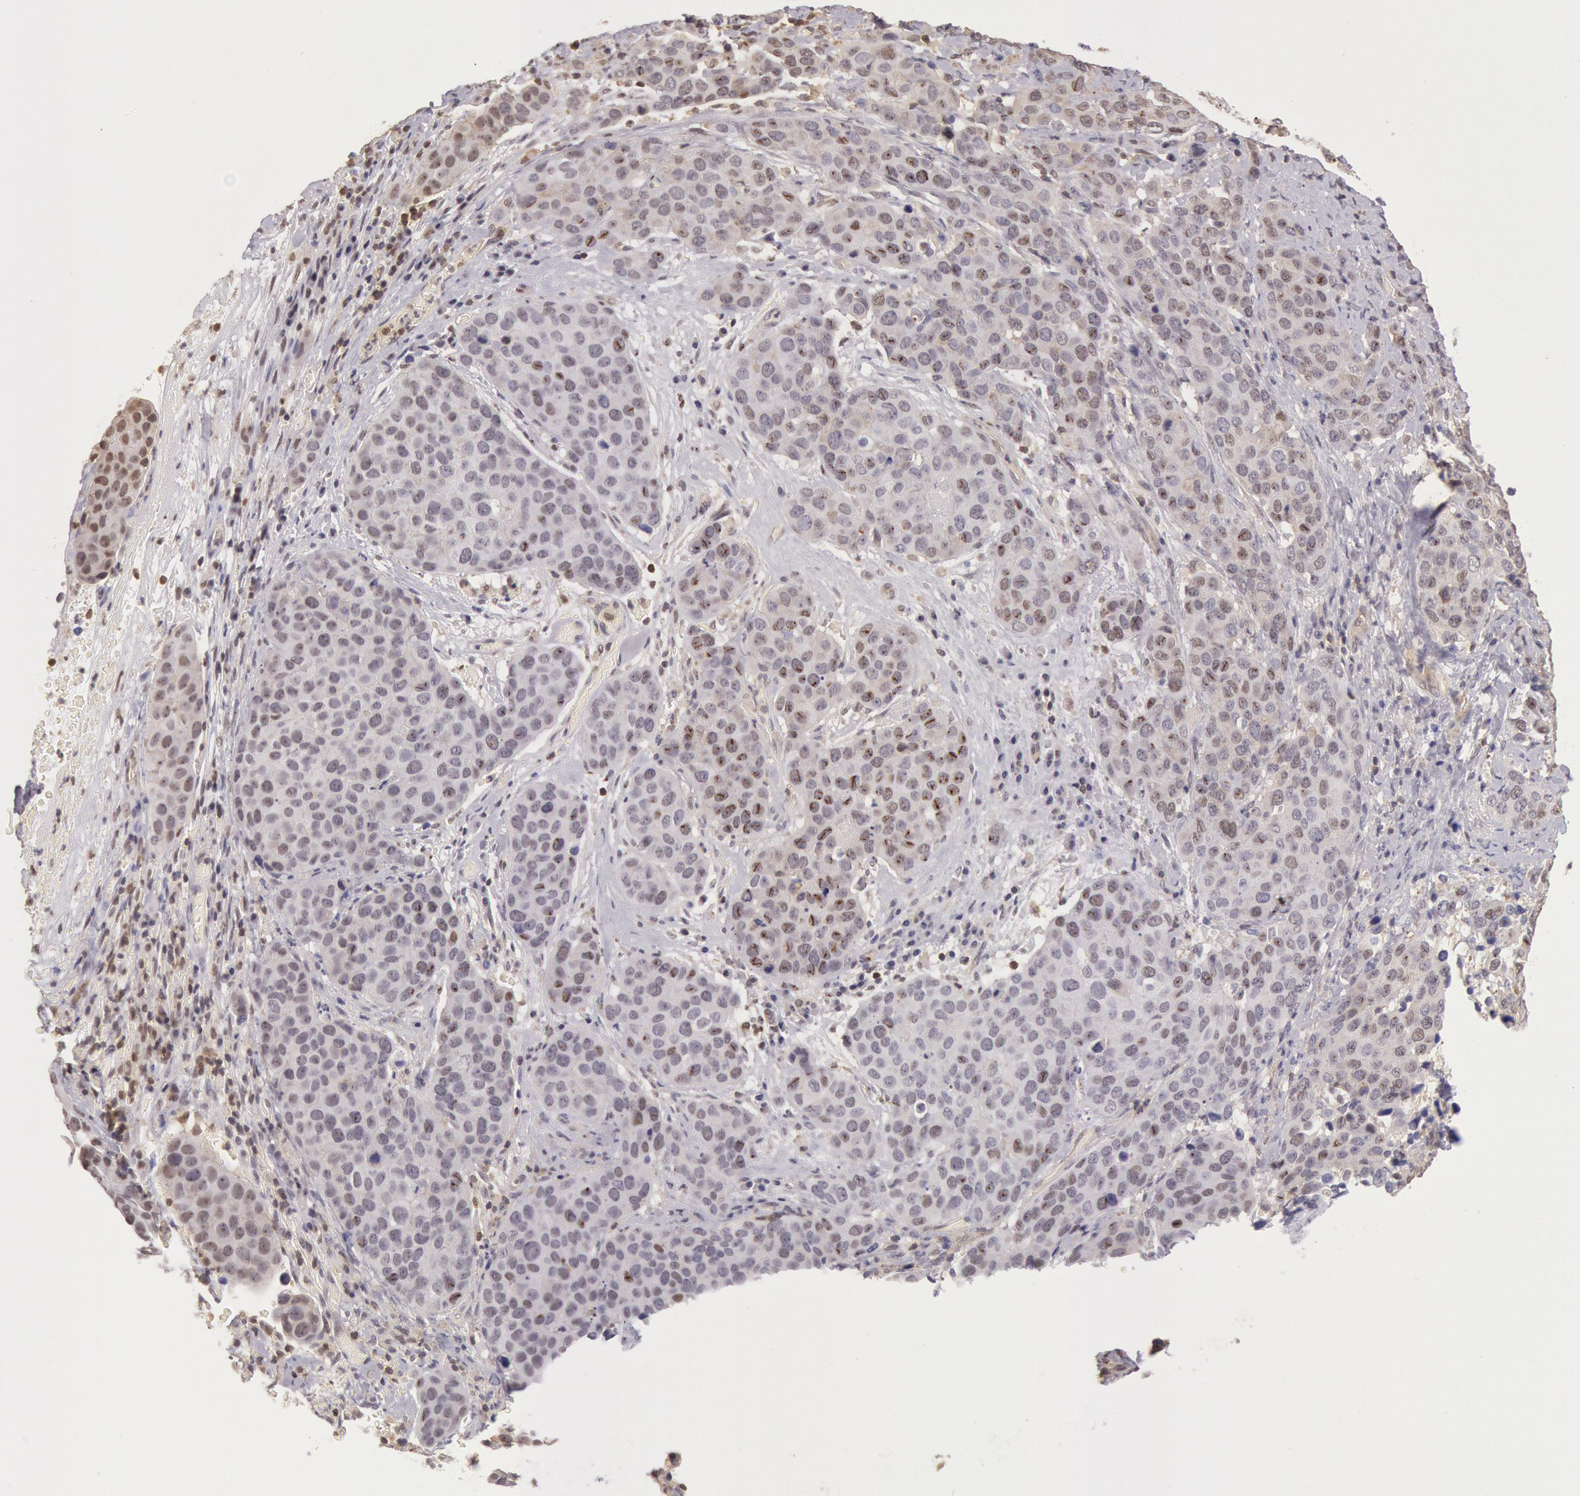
{"staining": {"intensity": "moderate", "quantity": "<25%", "location": "nuclear"}, "tissue": "cervical cancer", "cell_type": "Tumor cells", "image_type": "cancer", "snomed": [{"axis": "morphology", "description": "Squamous cell carcinoma, NOS"}, {"axis": "topography", "description": "Cervix"}], "caption": "A brown stain highlights moderate nuclear staining of a protein in cervical cancer tumor cells.", "gene": "HIF1A", "patient": {"sex": "female", "age": 54}}